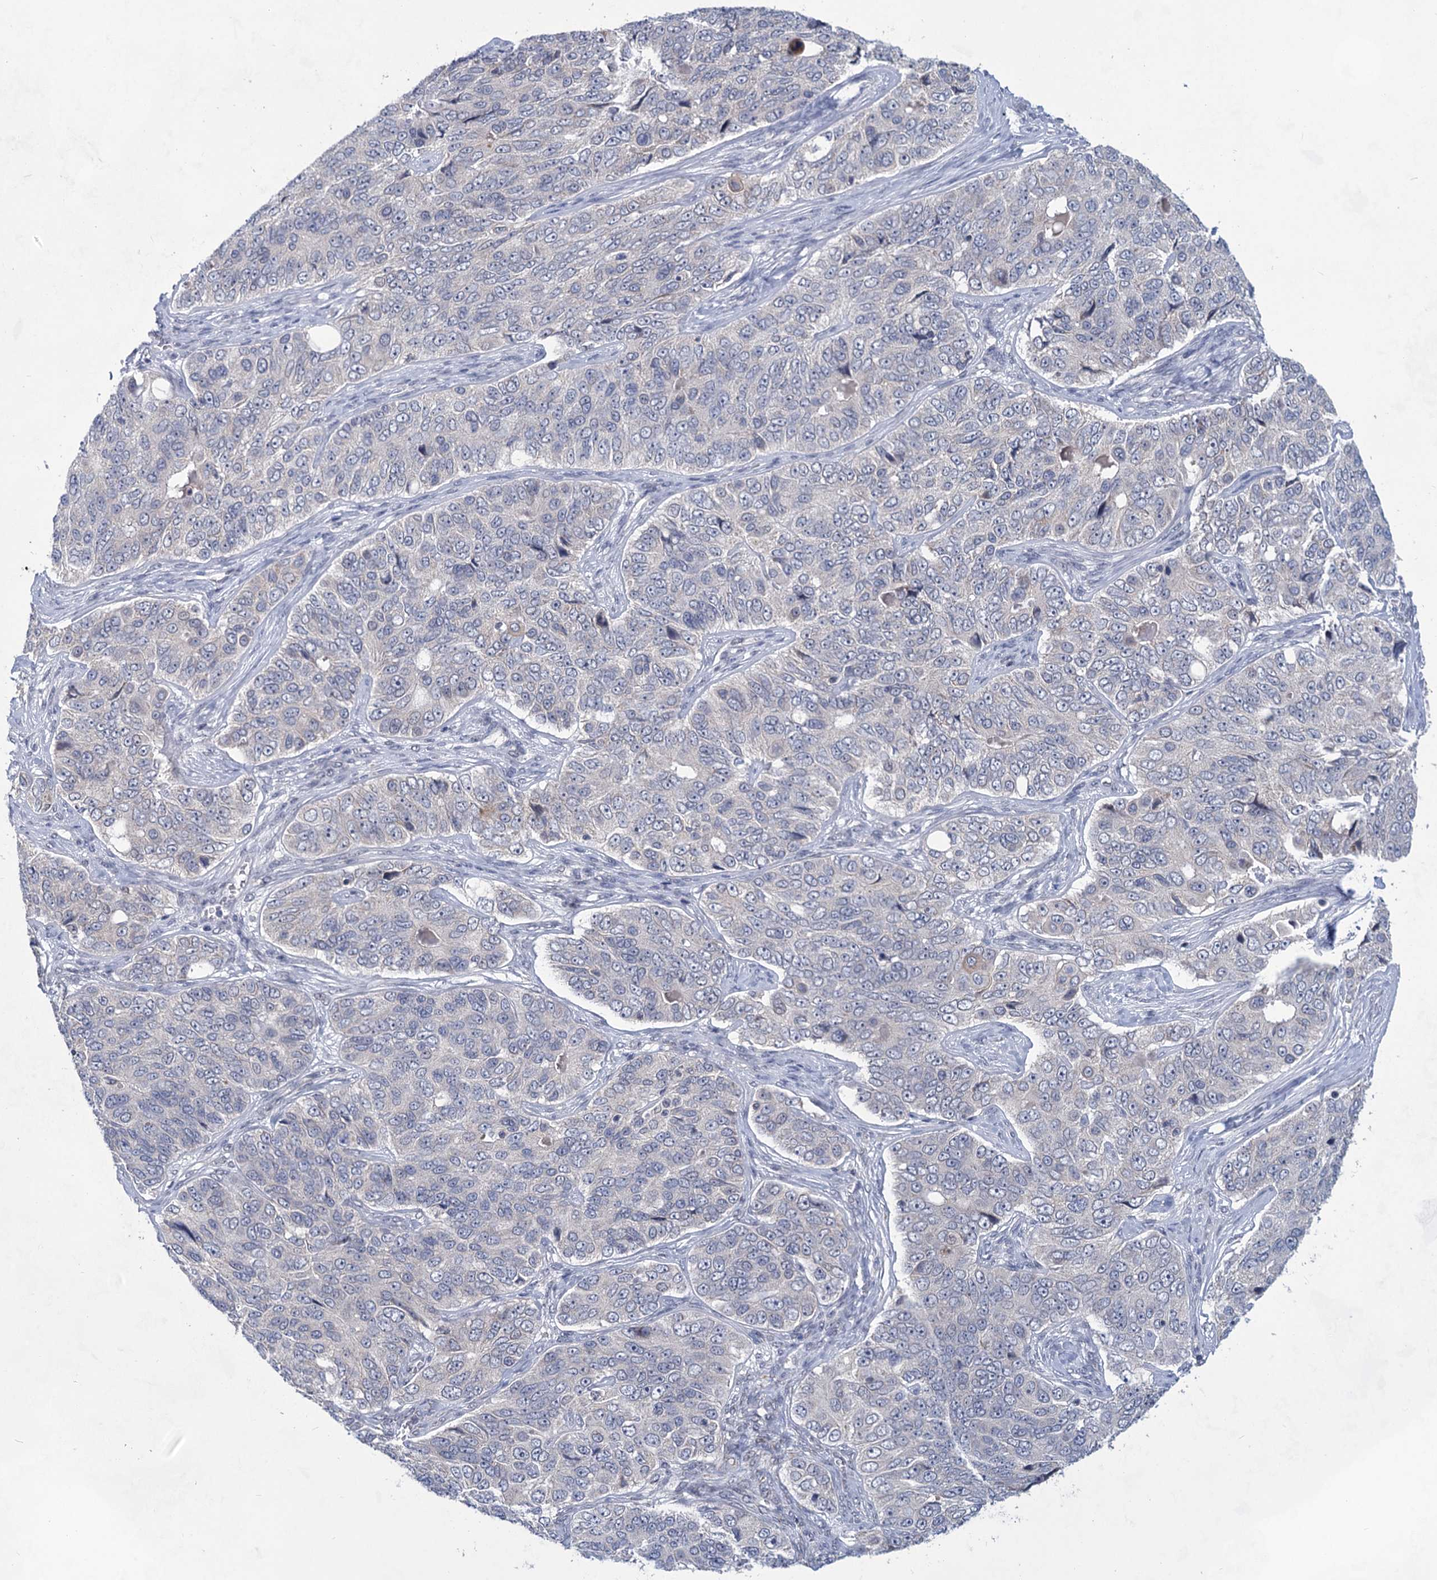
{"staining": {"intensity": "negative", "quantity": "none", "location": "none"}, "tissue": "ovarian cancer", "cell_type": "Tumor cells", "image_type": "cancer", "snomed": [{"axis": "morphology", "description": "Carcinoma, endometroid"}, {"axis": "topography", "description": "Ovary"}], "caption": "Ovarian cancer was stained to show a protein in brown. There is no significant expression in tumor cells. The staining is performed using DAB brown chromogen with nuclei counter-stained in using hematoxylin.", "gene": "TTC17", "patient": {"sex": "female", "age": 51}}